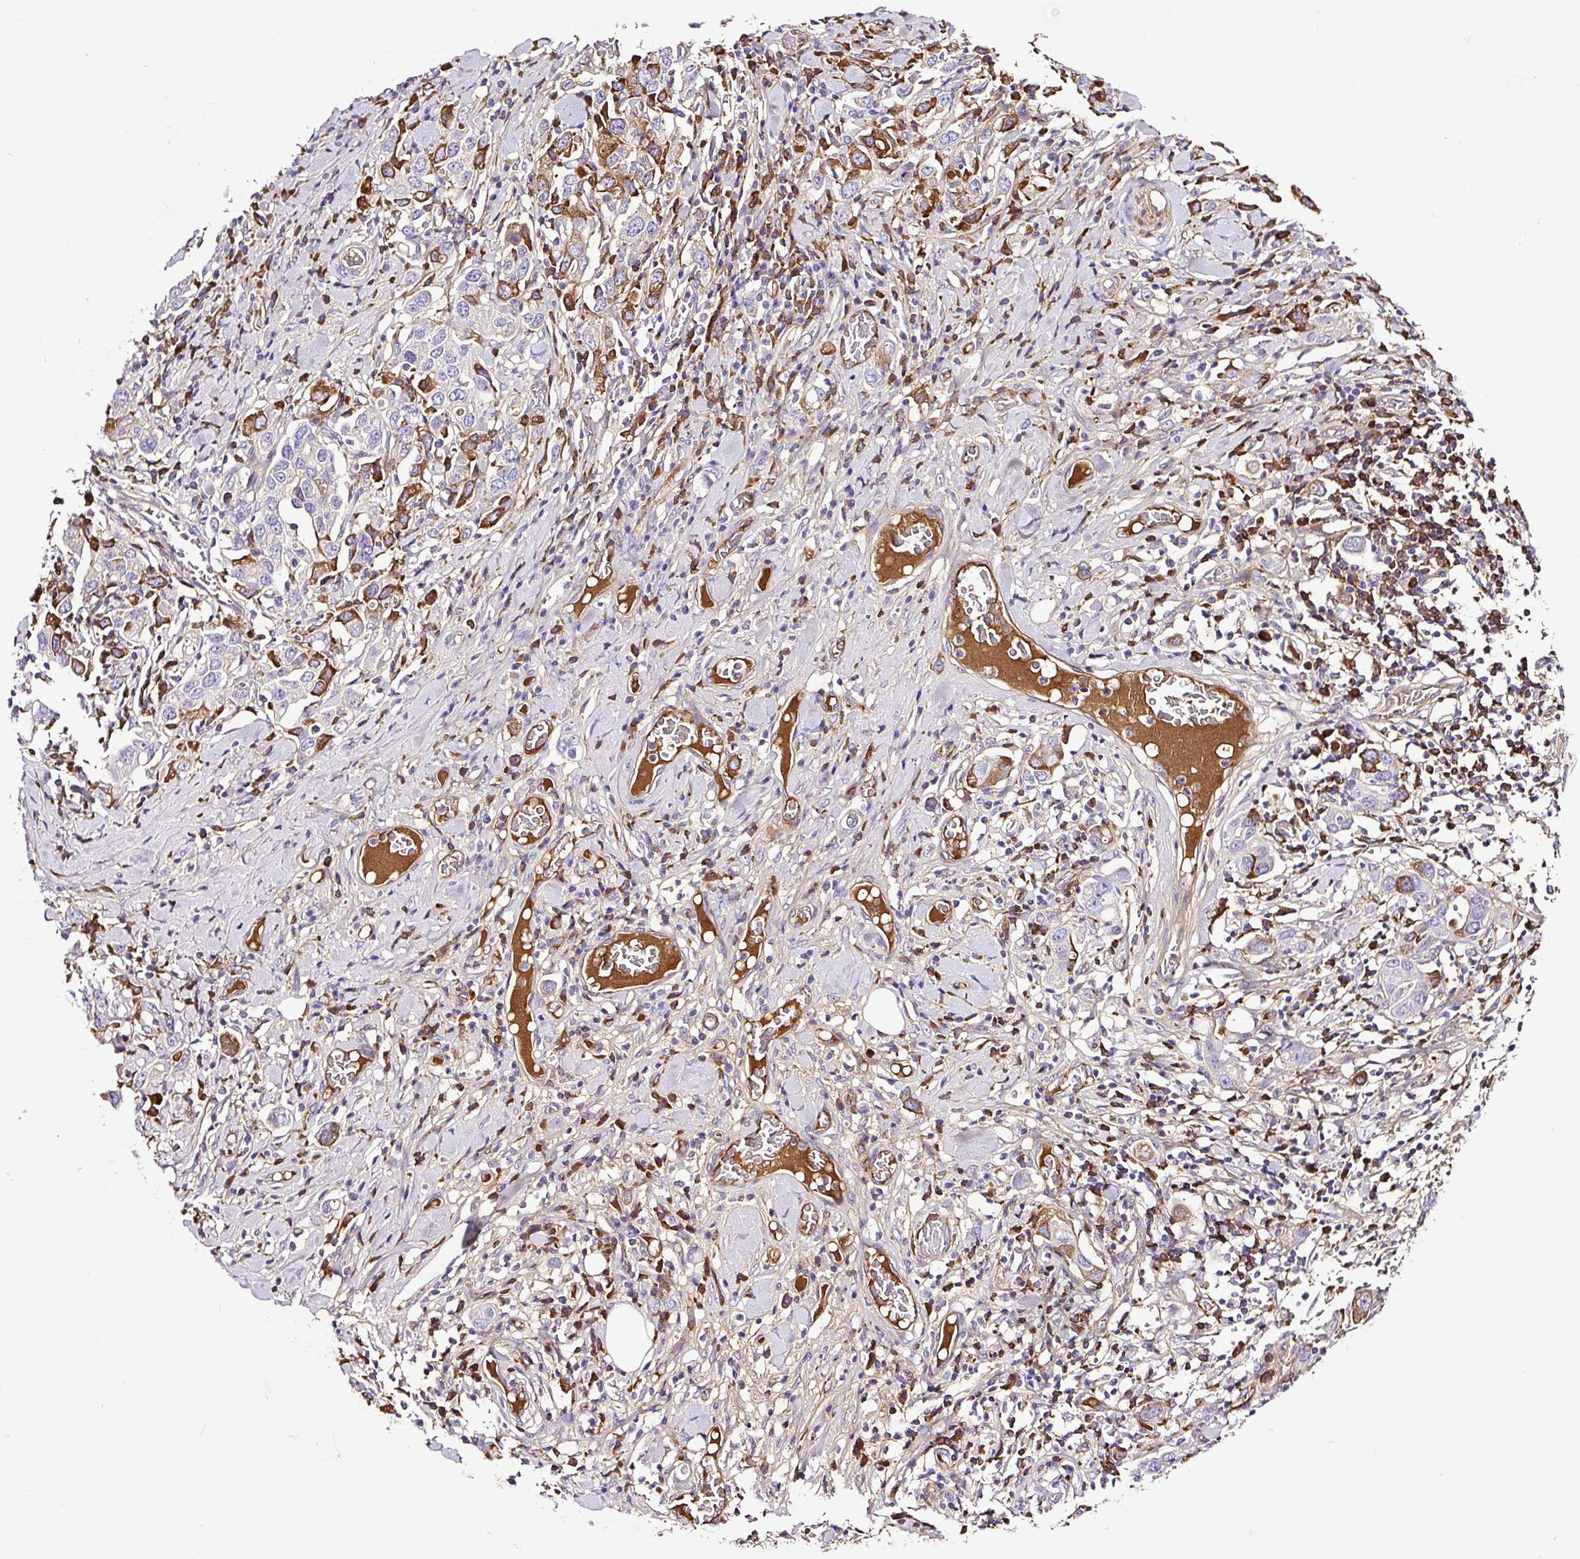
{"staining": {"intensity": "moderate", "quantity": "<25%", "location": "cytoplasmic/membranous"}, "tissue": "stomach cancer", "cell_type": "Tumor cells", "image_type": "cancer", "snomed": [{"axis": "morphology", "description": "Adenocarcinoma, NOS"}, {"axis": "topography", "description": "Stomach, upper"}], "caption": "Immunohistochemical staining of stomach cancer shows moderate cytoplasmic/membranous protein positivity in about <25% of tumor cells.", "gene": "CLEC3B", "patient": {"sex": "male", "age": 62}}